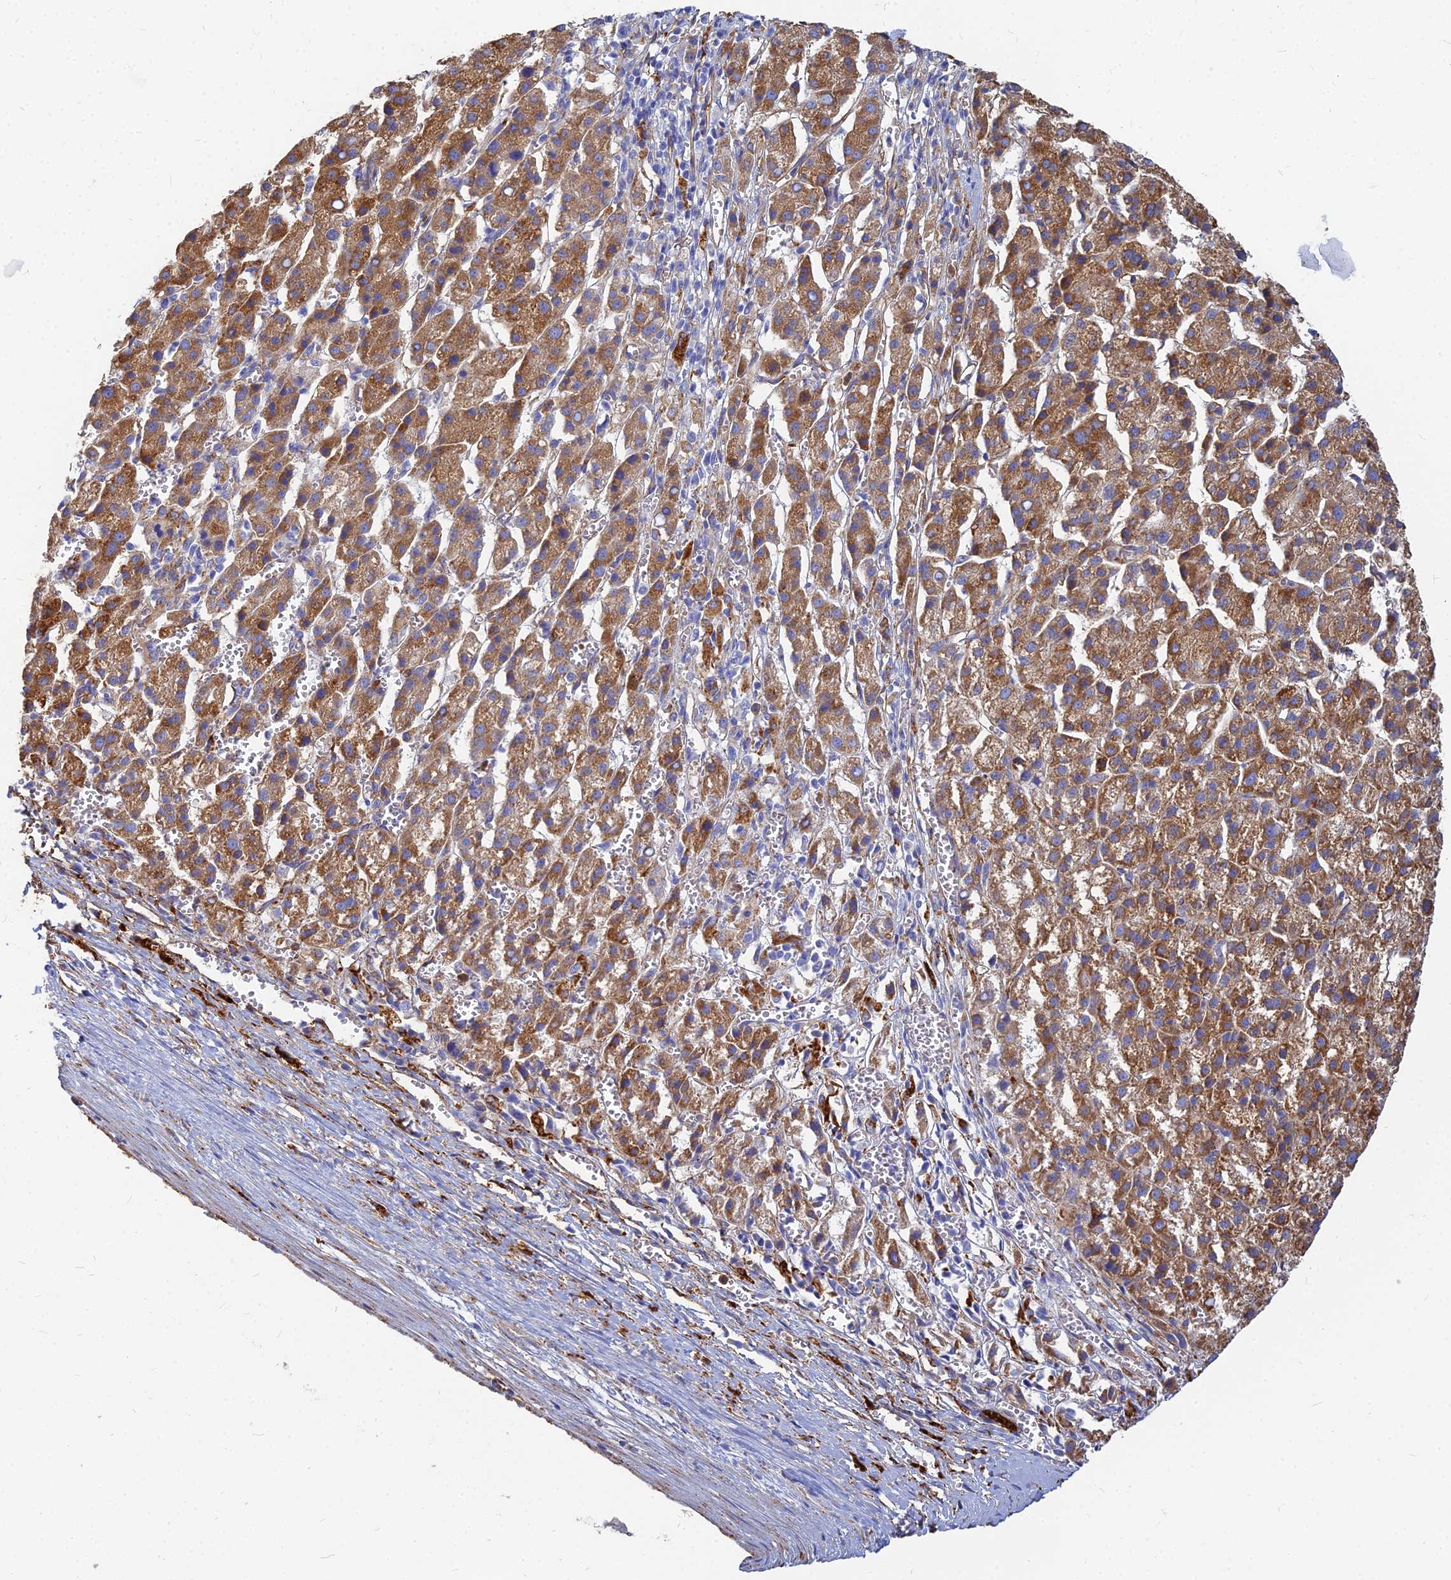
{"staining": {"intensity": "moderate", "quantity": ">75%", "location": "cytoplasmic/membranous"}, "tissue": "liver cancer", "cell_type": "Tumor cells", "image_type": "cancer", "snomed": [{"axis": "morphology", "description": "Carcinoma, Hepatocellular, NOS"}, {"axis": "topography", "description": "Liver"}], "caption": "Immunohistochemistry of liver hepatocellular carcinoma displays medium levels of moderate cytoplasmic/membranous expression in about >75% of tumor cells. Nuclei are stained in blue.", "gene": "VAT1", "patient": {"sex": "female", "age": 58}}